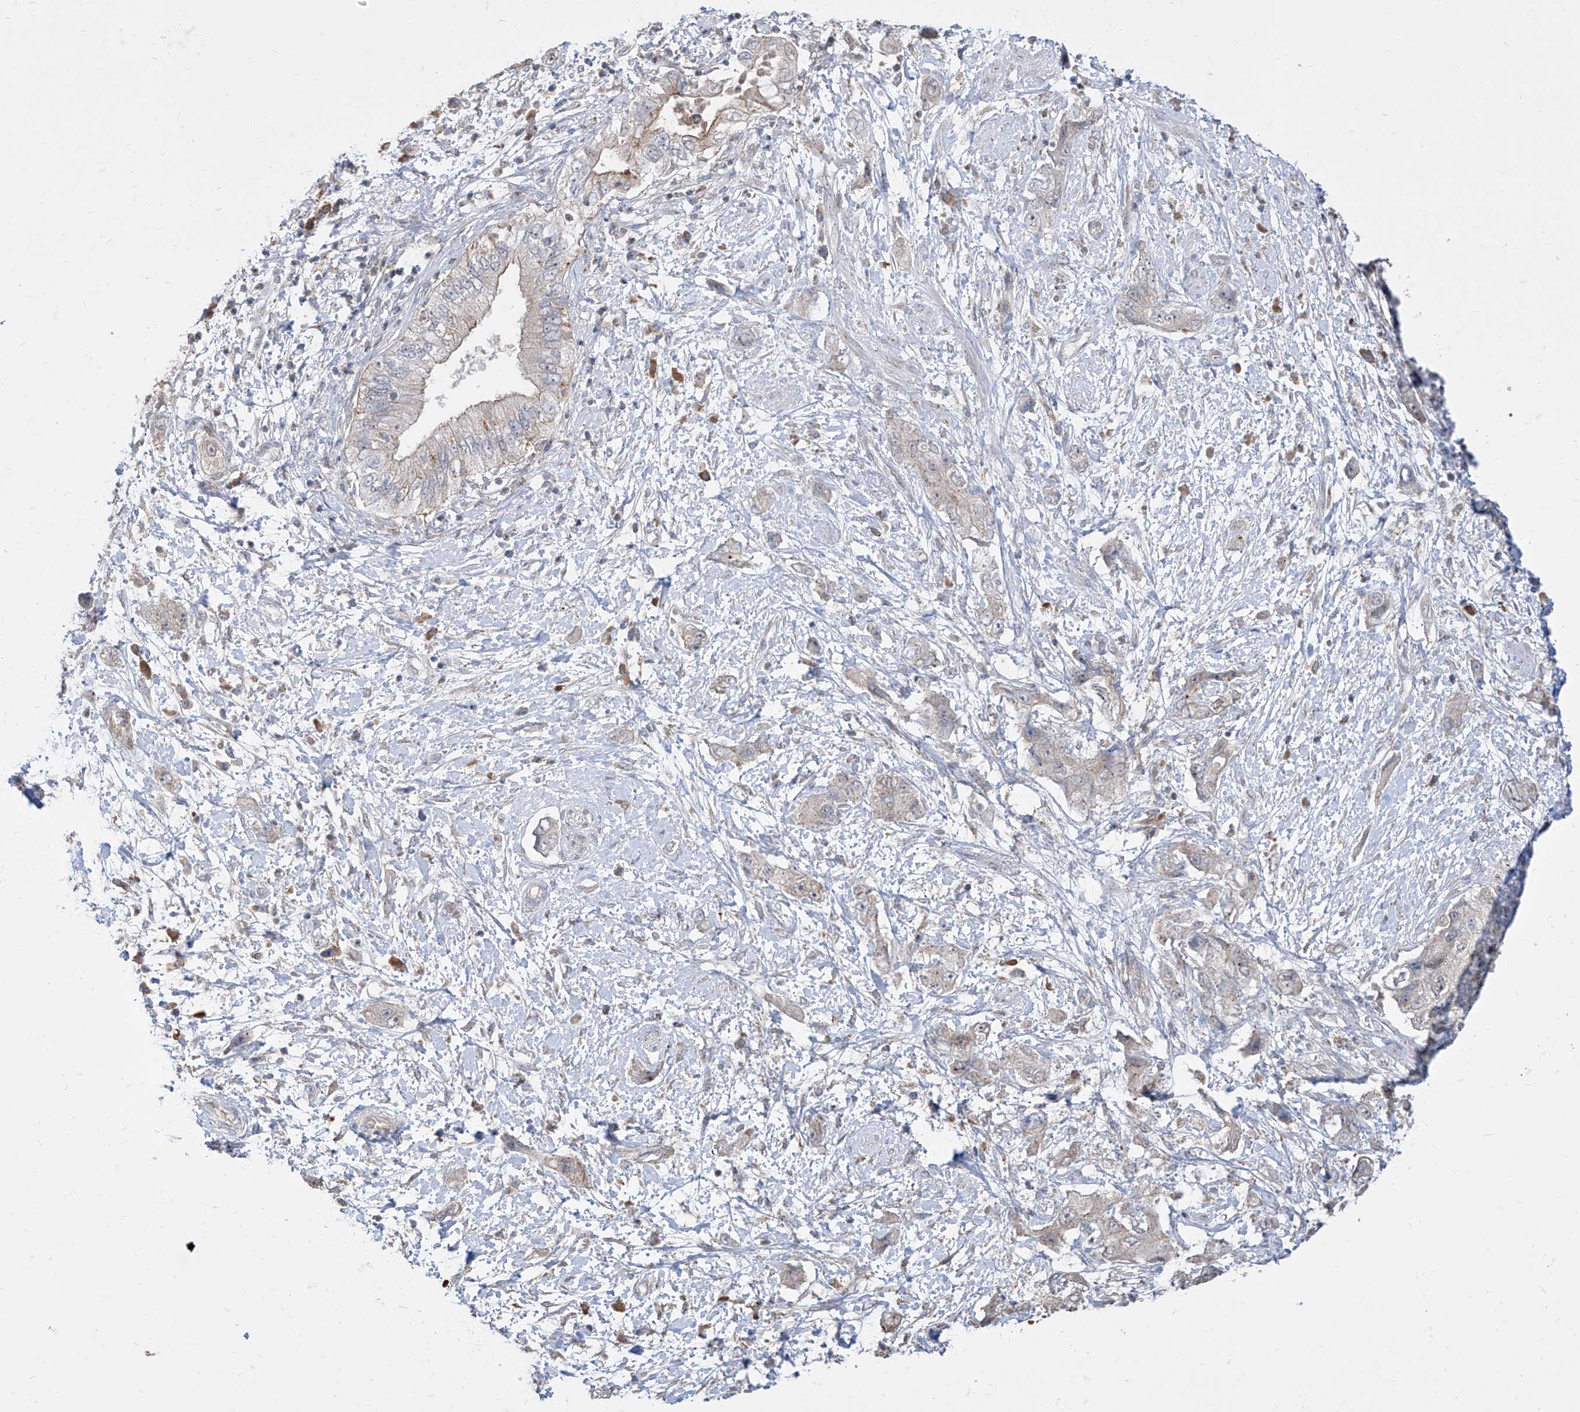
{"staining": {"intensity": "negative", "quantity": "none", "location": "none"}, "tissue": "pancreatic cancer", "cell_type": "Tumor cells", "image_type": "cancer", "snomed": [{"axis": "morphology", "description": "Adenocarcinoma, NOS"}, {"axis": "topography", "description": "Pancreas"}], "caption": "DAB immunohistochemical staining of adenocarcinoma (pancreatic) displays no significant expression in tumor cells.", "gene": "BROX", "patient": {"sex": "female", "age": 73}}